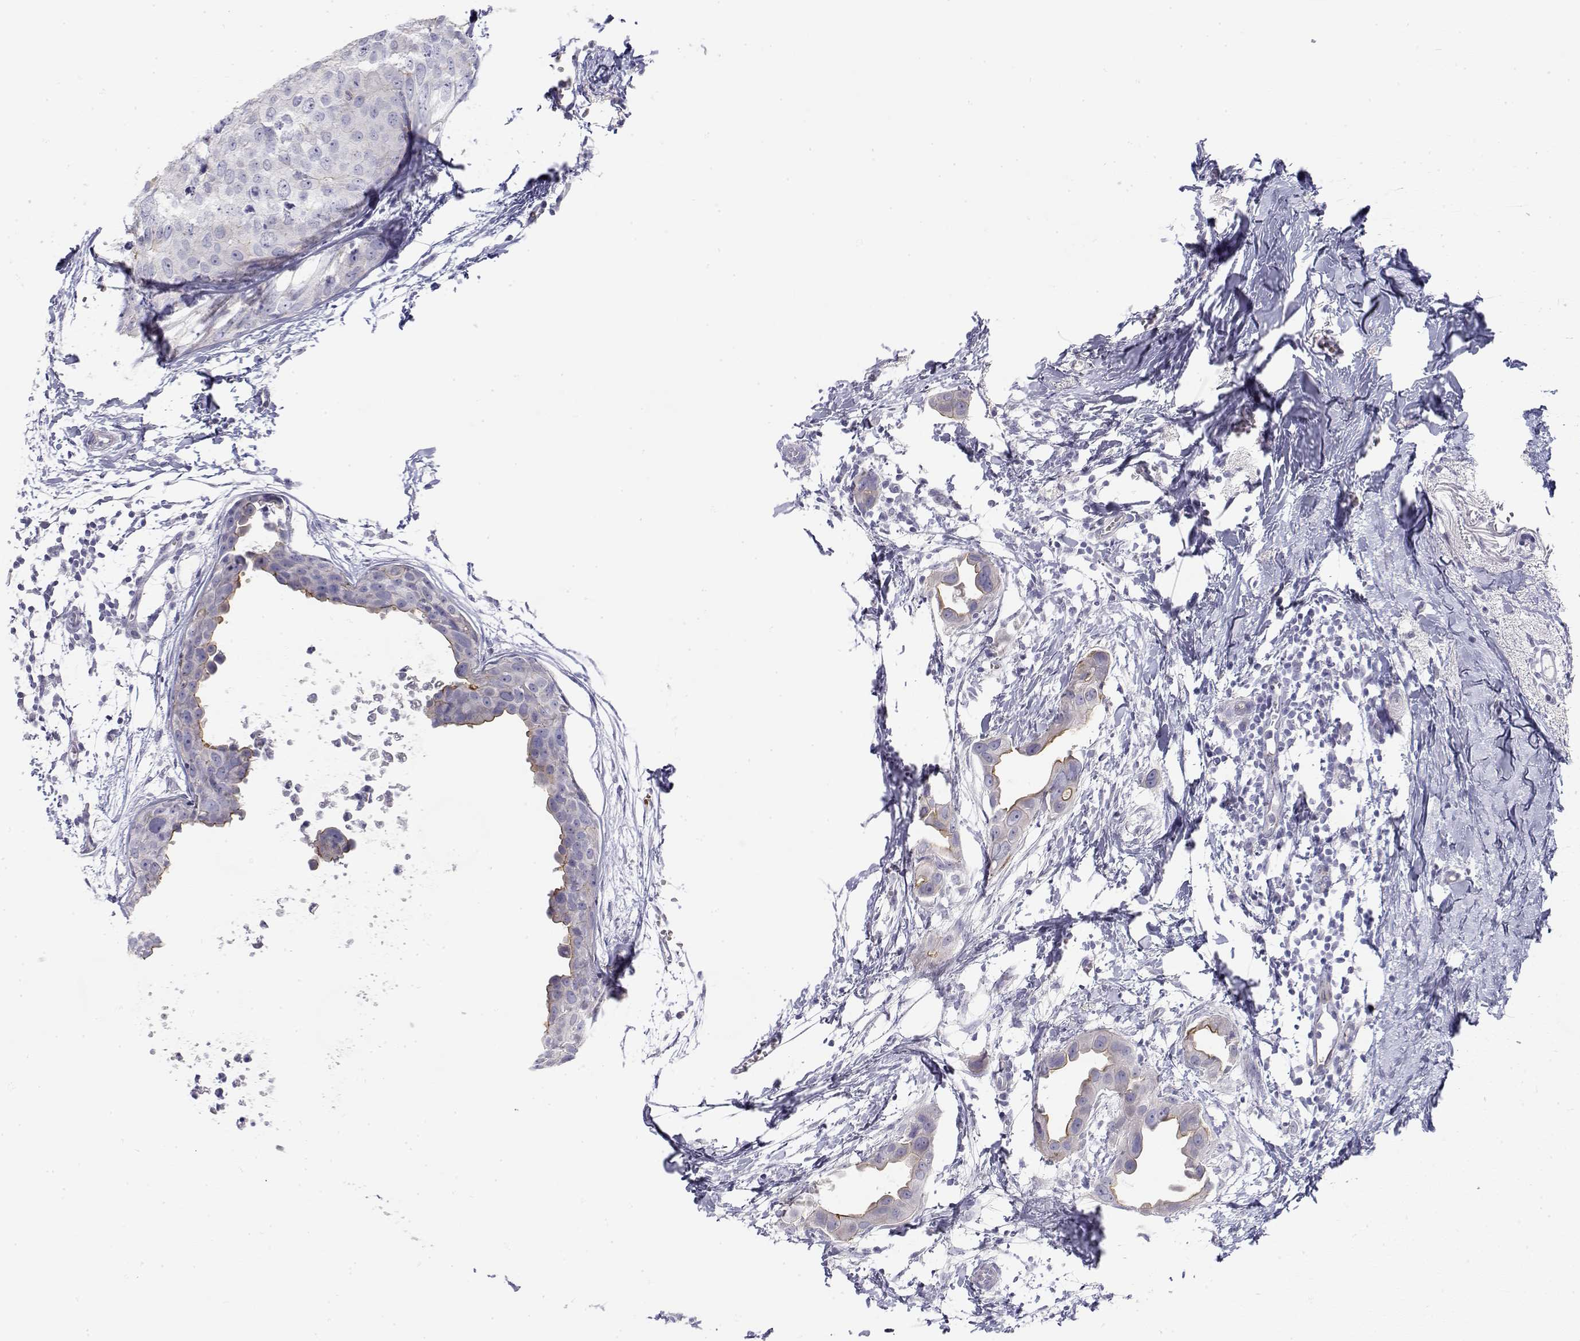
{"staining": {"intensity": "weak", "quantity": "<25%", "location": "cytoplasmic/membranous"}, "tissue": "breast cancer", "cell_type": "Tumor cells", "image_type": "cancer", "snomed": [{"axis": "morphology", "description": "Duct carcinoma"}, {"axis": "topography", "description": "Breast"}], "caption": "Breast cancer was stained to show a protein in brown. There is no significant staining in tumor cells.", "gene": "MISP", "patient": {"sex": "female", "age": 38}}